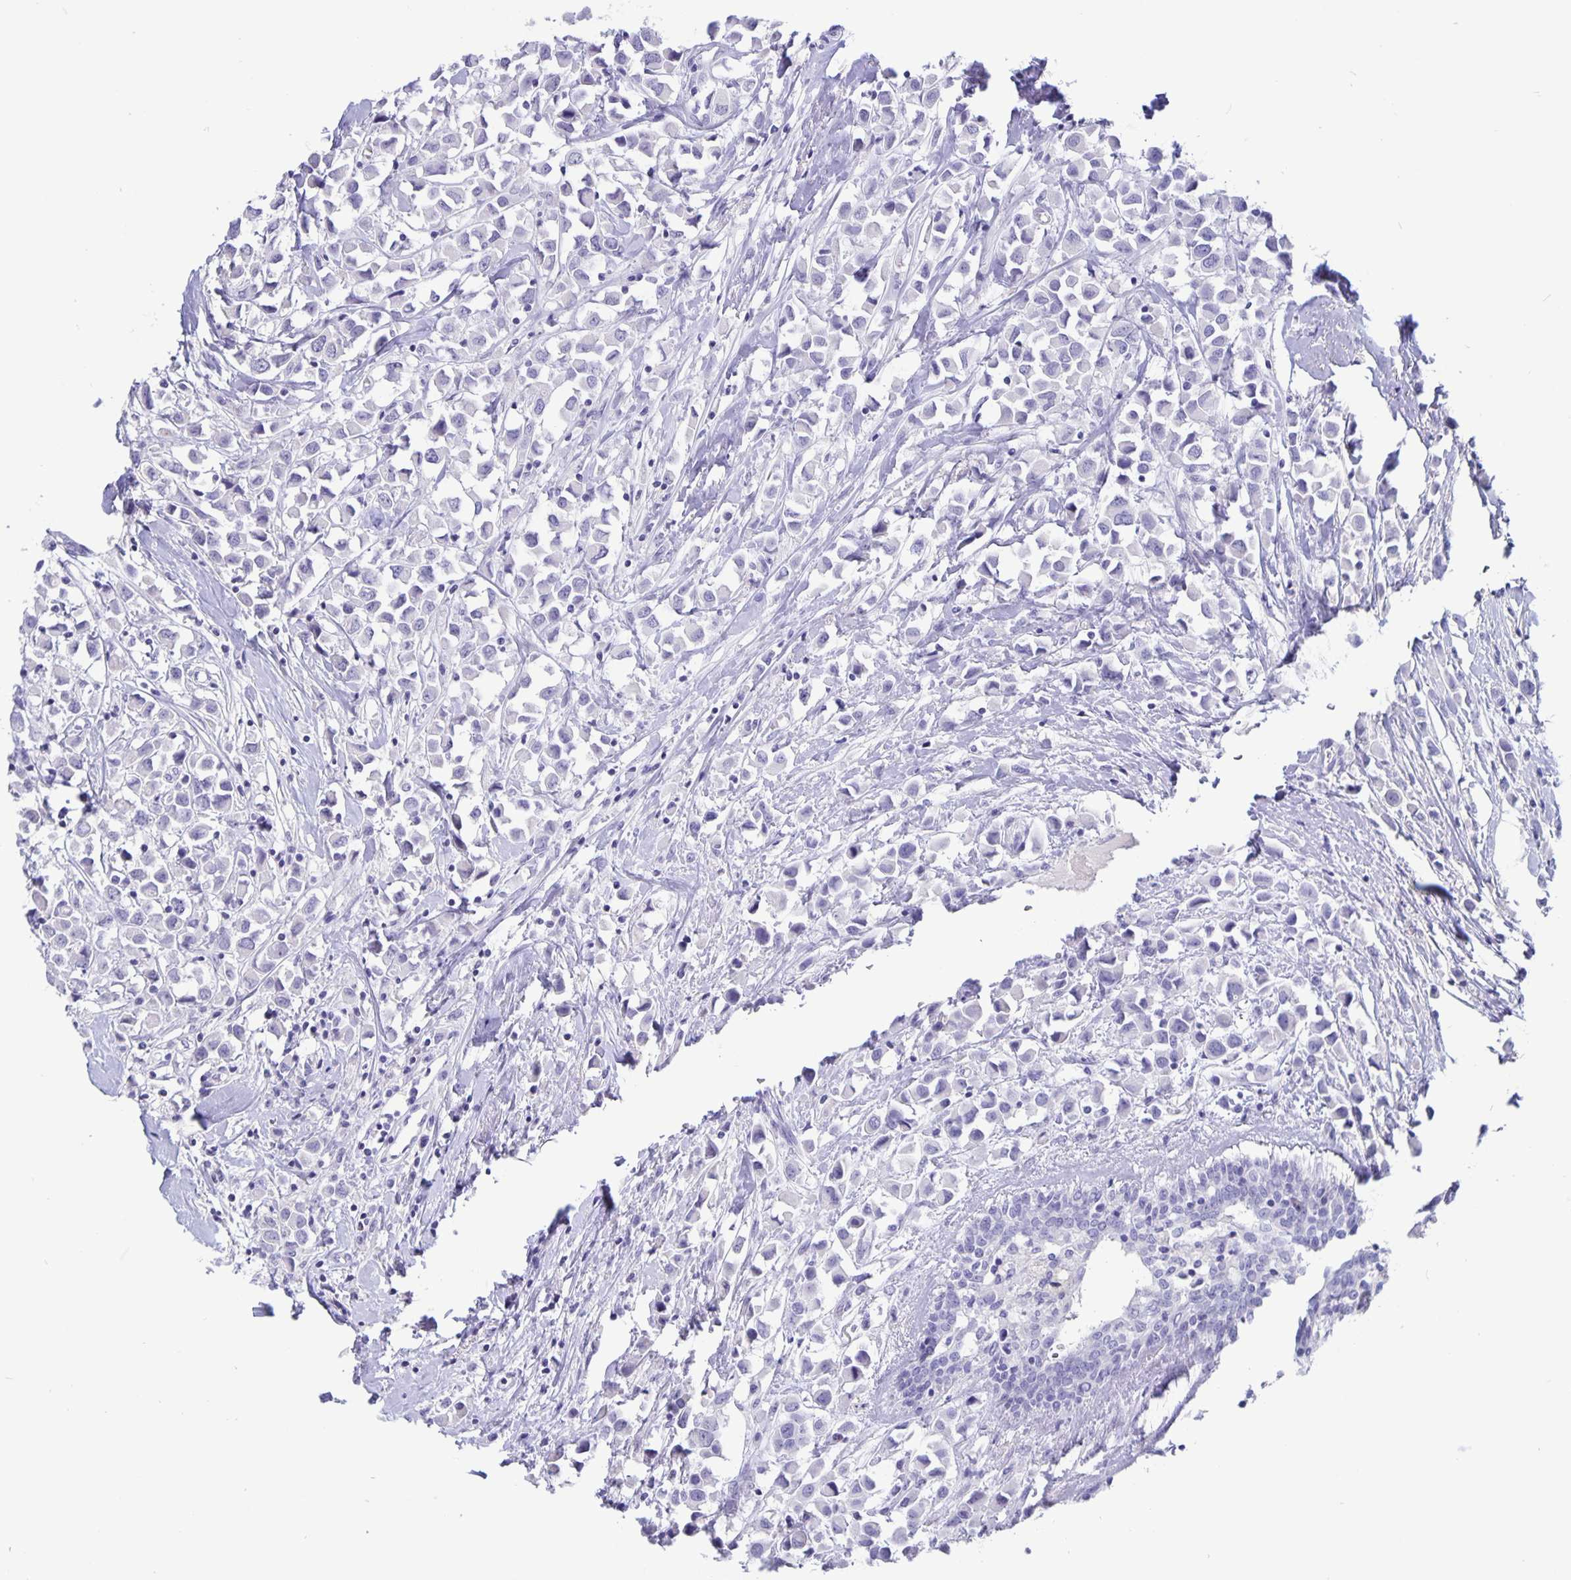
{"staining": {"intensity": "negative", "quantity": "none", "location": "none"}, "tissue": "breast cancer", "cell_type": "Tumor cells", "image_type": "cancer", "snomed": [{"axis": "morphology", "description": "Duct carcinoma"}, {"axis": "topography", "description": "Breast"}], "caption": "Immunohistochemistry micrograph of invasive ductal carcinoma (breast) stained for a protein (brown), which shows no positivity in tumor cells. (Brightfield microscopy of DAB immunohistochemistry (IHC) at high magnification).", "gene": "BPIFA3", "patient": {"sex": "female", "age": 61}}